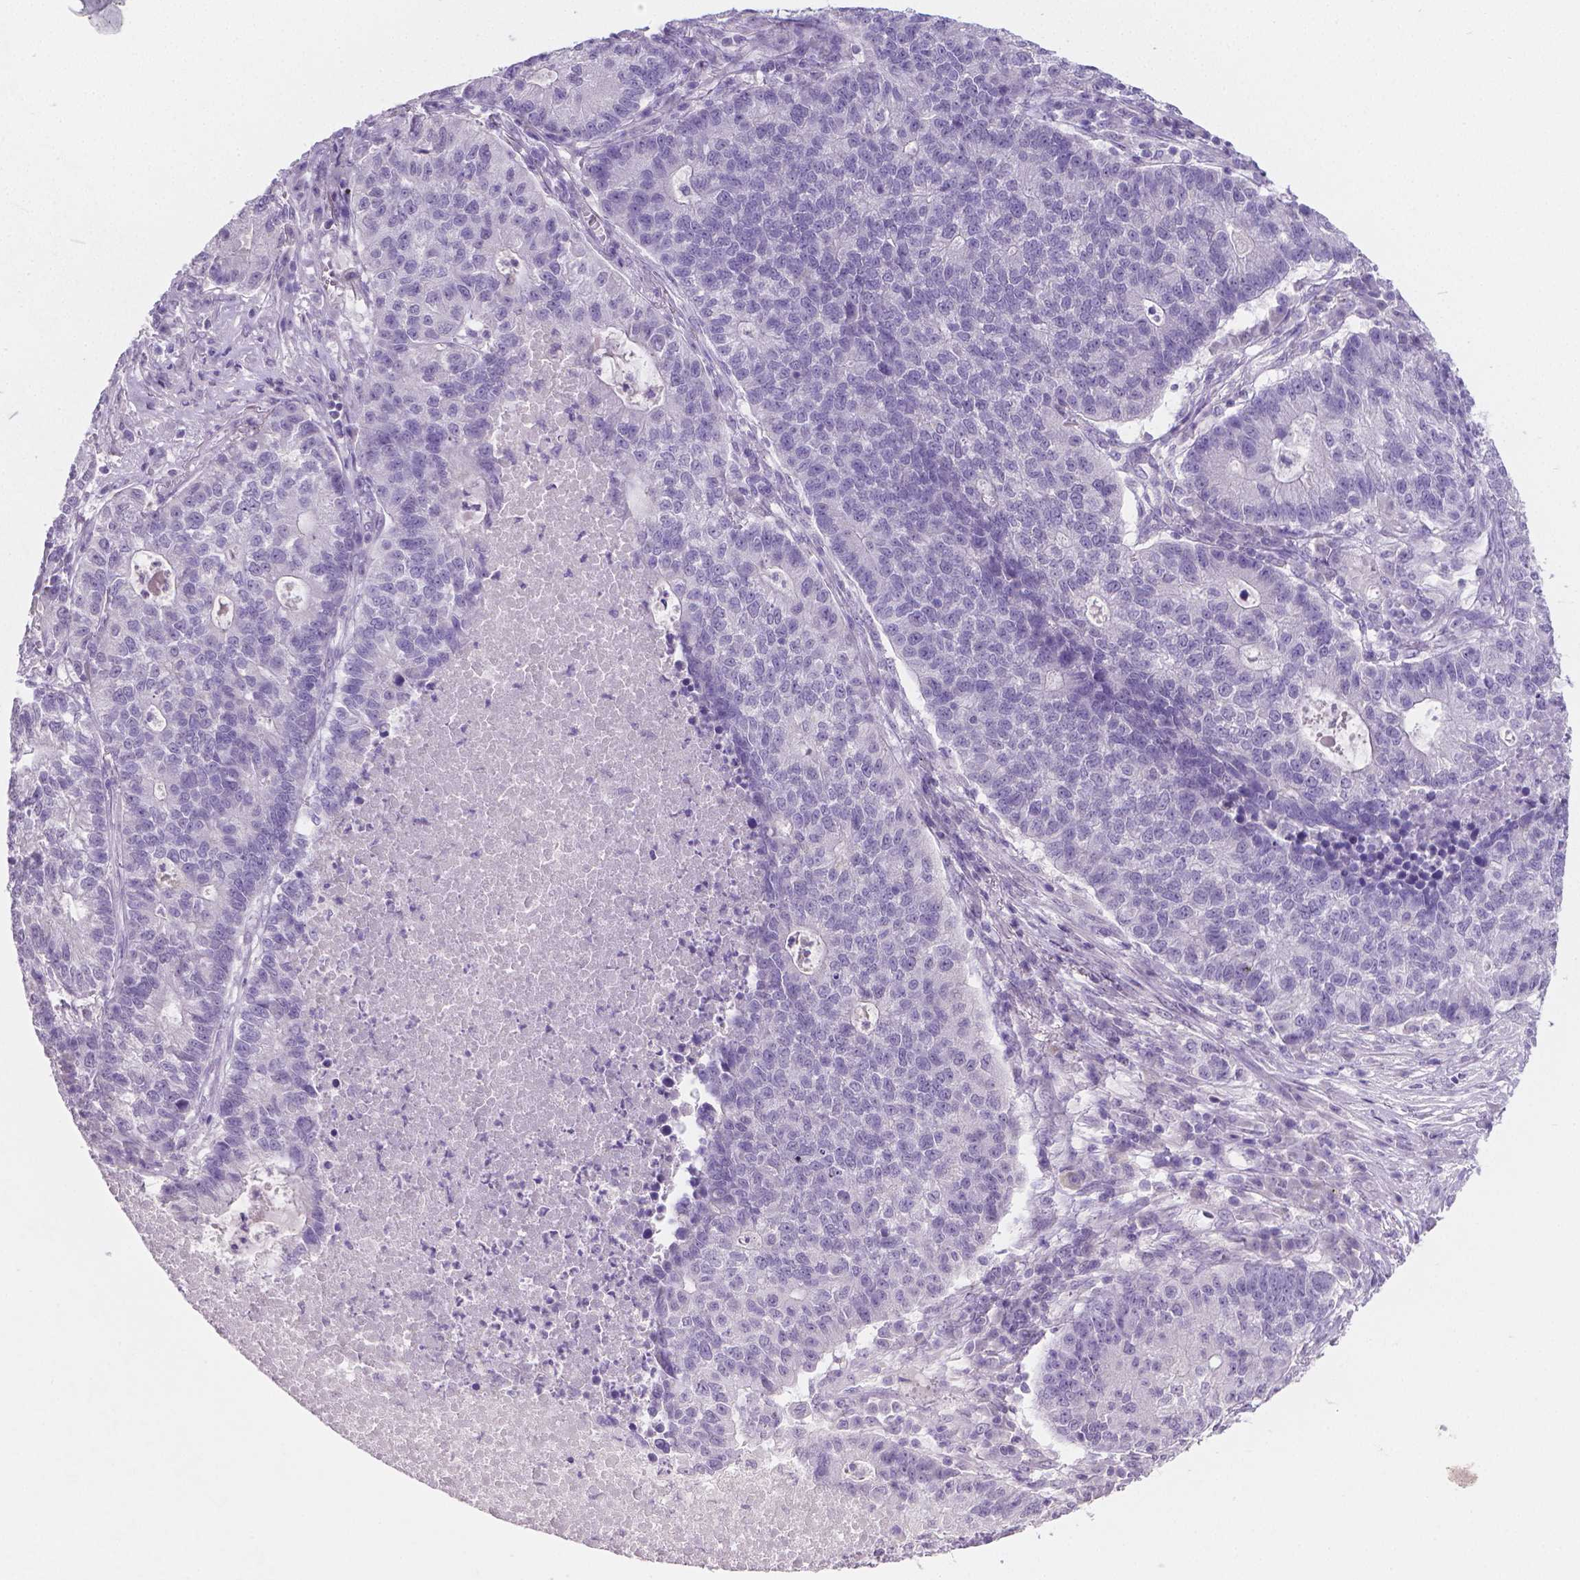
{"staining": {"intensity": "negative", "quantity": "none", "location": "none"}, "tissue": "lung cancer", "cell_type": "Tumor cells", "image_type": "cancer", "snomed": [{"axis": "morphology", "description": "Adenocarcinoma, NOS"}, {"axis": "topography", "description": "Lung"}], "caption": "This image is of lung cancer stained with immunohistochemistry (IHC) to label a protein in brown with the nuclei are counter-stained blue. There is no expression in tumor cells.", "gene": "TNNI2", "patient": {"sex": "male", "age": 57}}